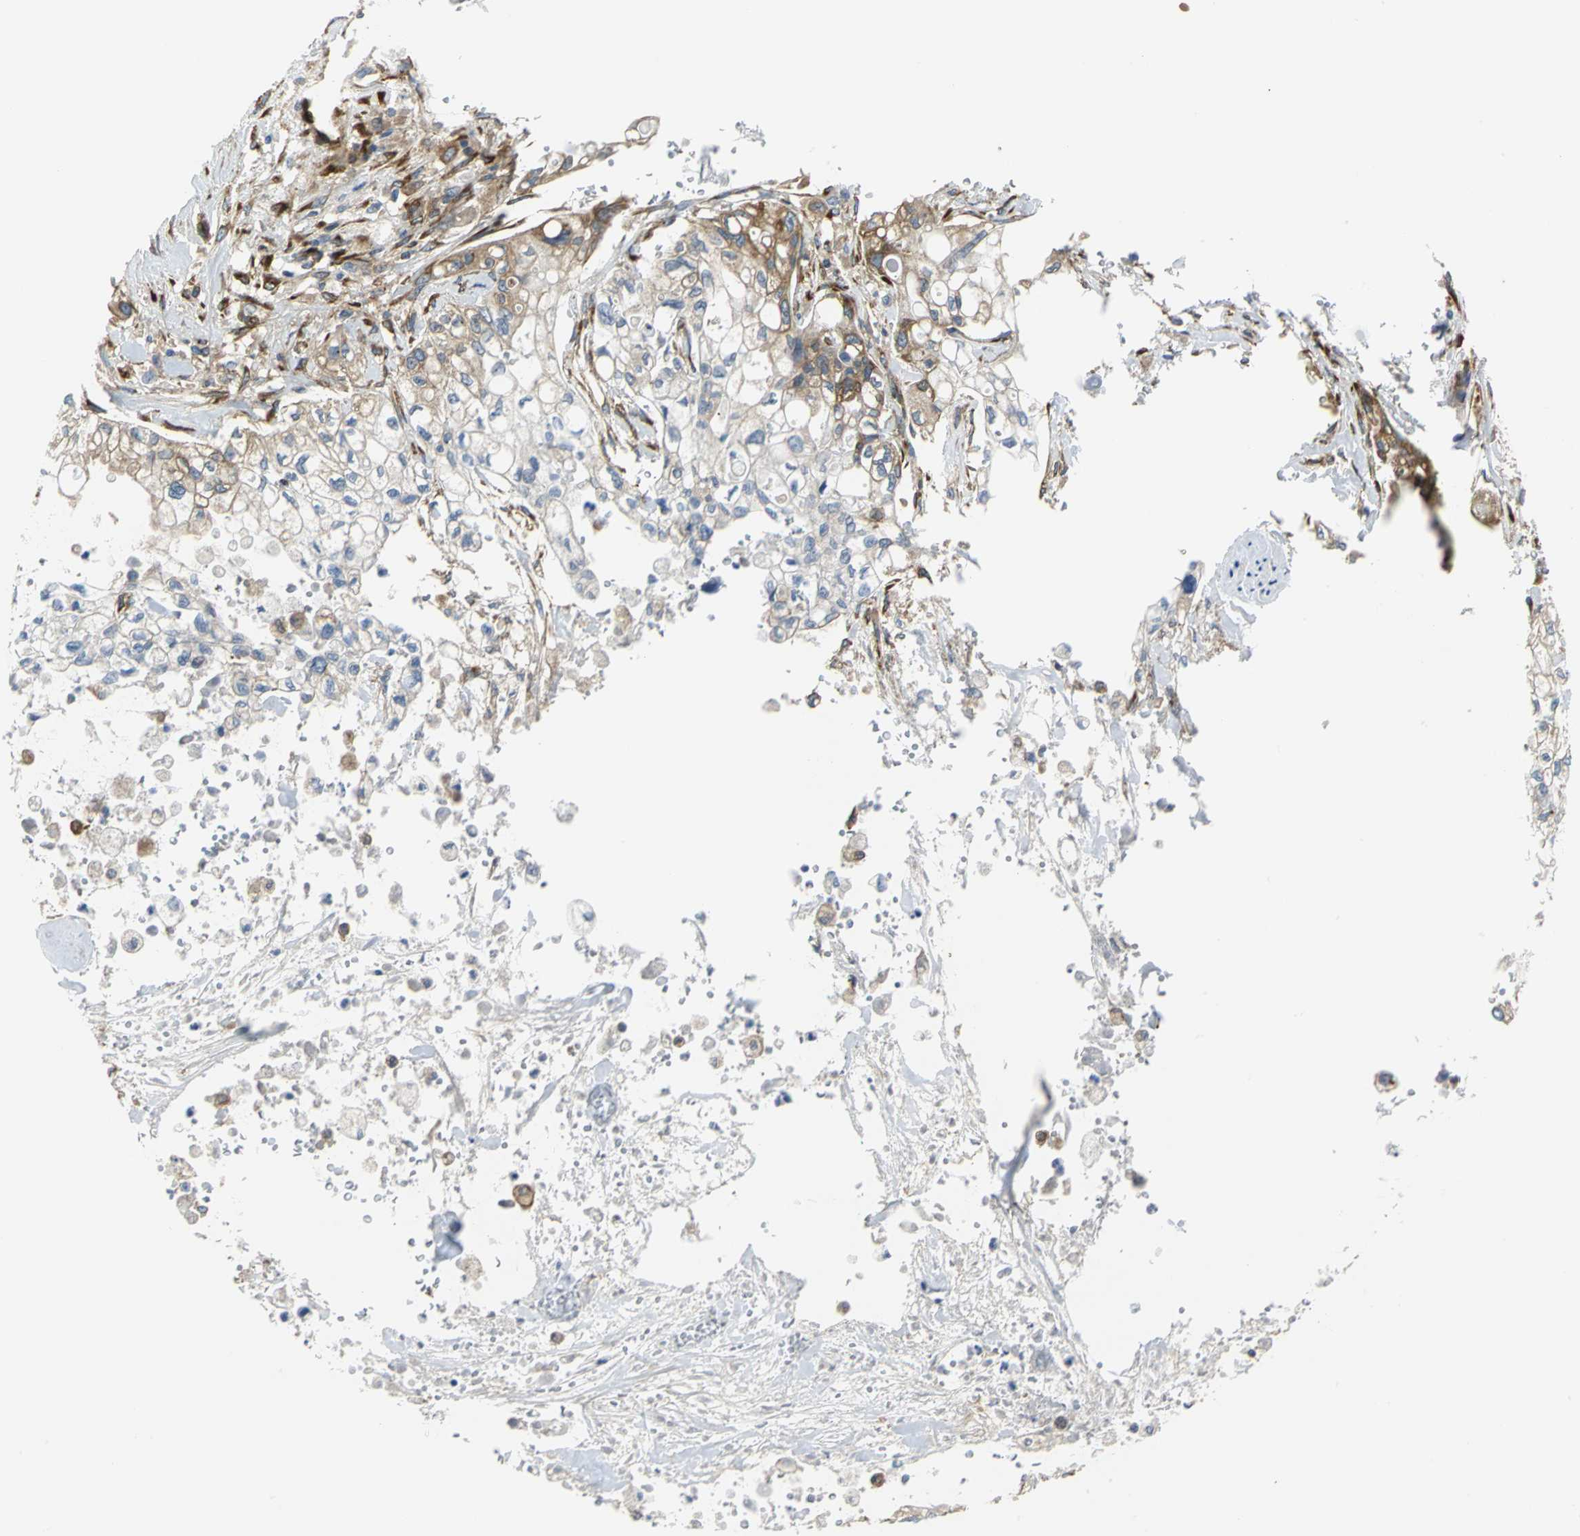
{"staining": {"intensity": "moderate", "quantity": ">75%", "location": "cytoplasmic/membranous"}, "tissue": "pancreatic cancer", "cell_type": "Tumor cells", "image_type": "cancer", "snomed": [{"axis": "morphology", "description": "Normal tissue, NOS"}, {"axis": "topography", "description": "Pancreas"}], "caption": "The histopathology image shows staining of pancreatic cancer, revealing moderate cytoplasmic/membranous protein expression (brown color) within tumor cells. The protein of interest is shown in brown color, while the nuclei are stained blue.", "gene": "YBX1", "patient": {"sex": "male", "age": 42}}